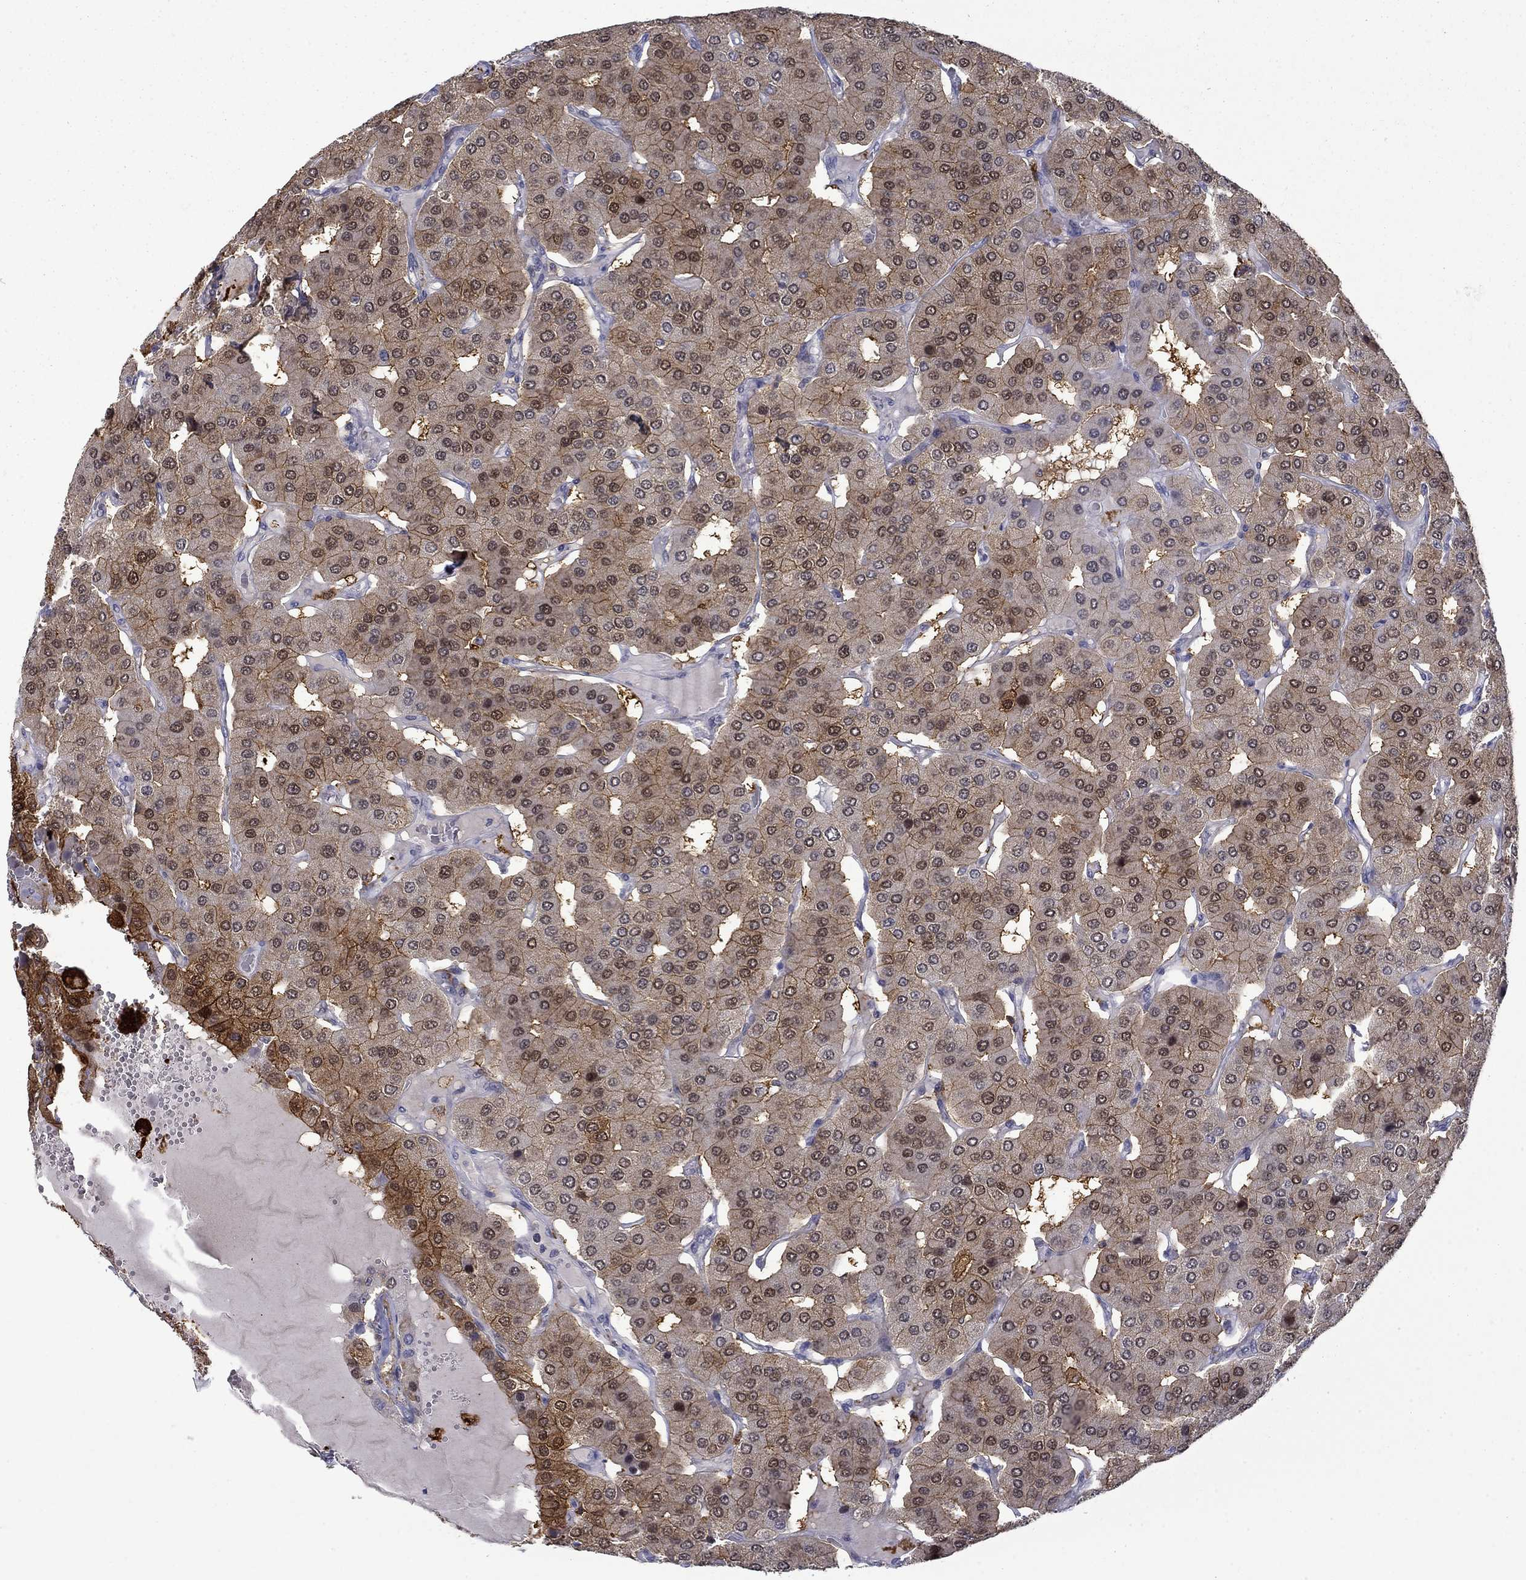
{"staining": {"intensity": "strong", "quantity": "25%-75%", "location": "cytoplasmic/membranous"}, "tissue": "parathyroid gland", "cell_type": "Glandular cells", "image_type": "normal", "snomed": [{"axis": "morphology", "description": "Normal tissue, NOS"}, {"axis": "morphology", "description": "Adenoma, NOS"}, {"axis": "topography", "description": "Parathyroid gland"}], "caption": "A brown stain labels strong cytoplasmic/membranous positivity of a protein in glandular cells of benign human parathyroid gland.", "gene": "PCBP2", "patient": {"sex": "female", "age": 86}}